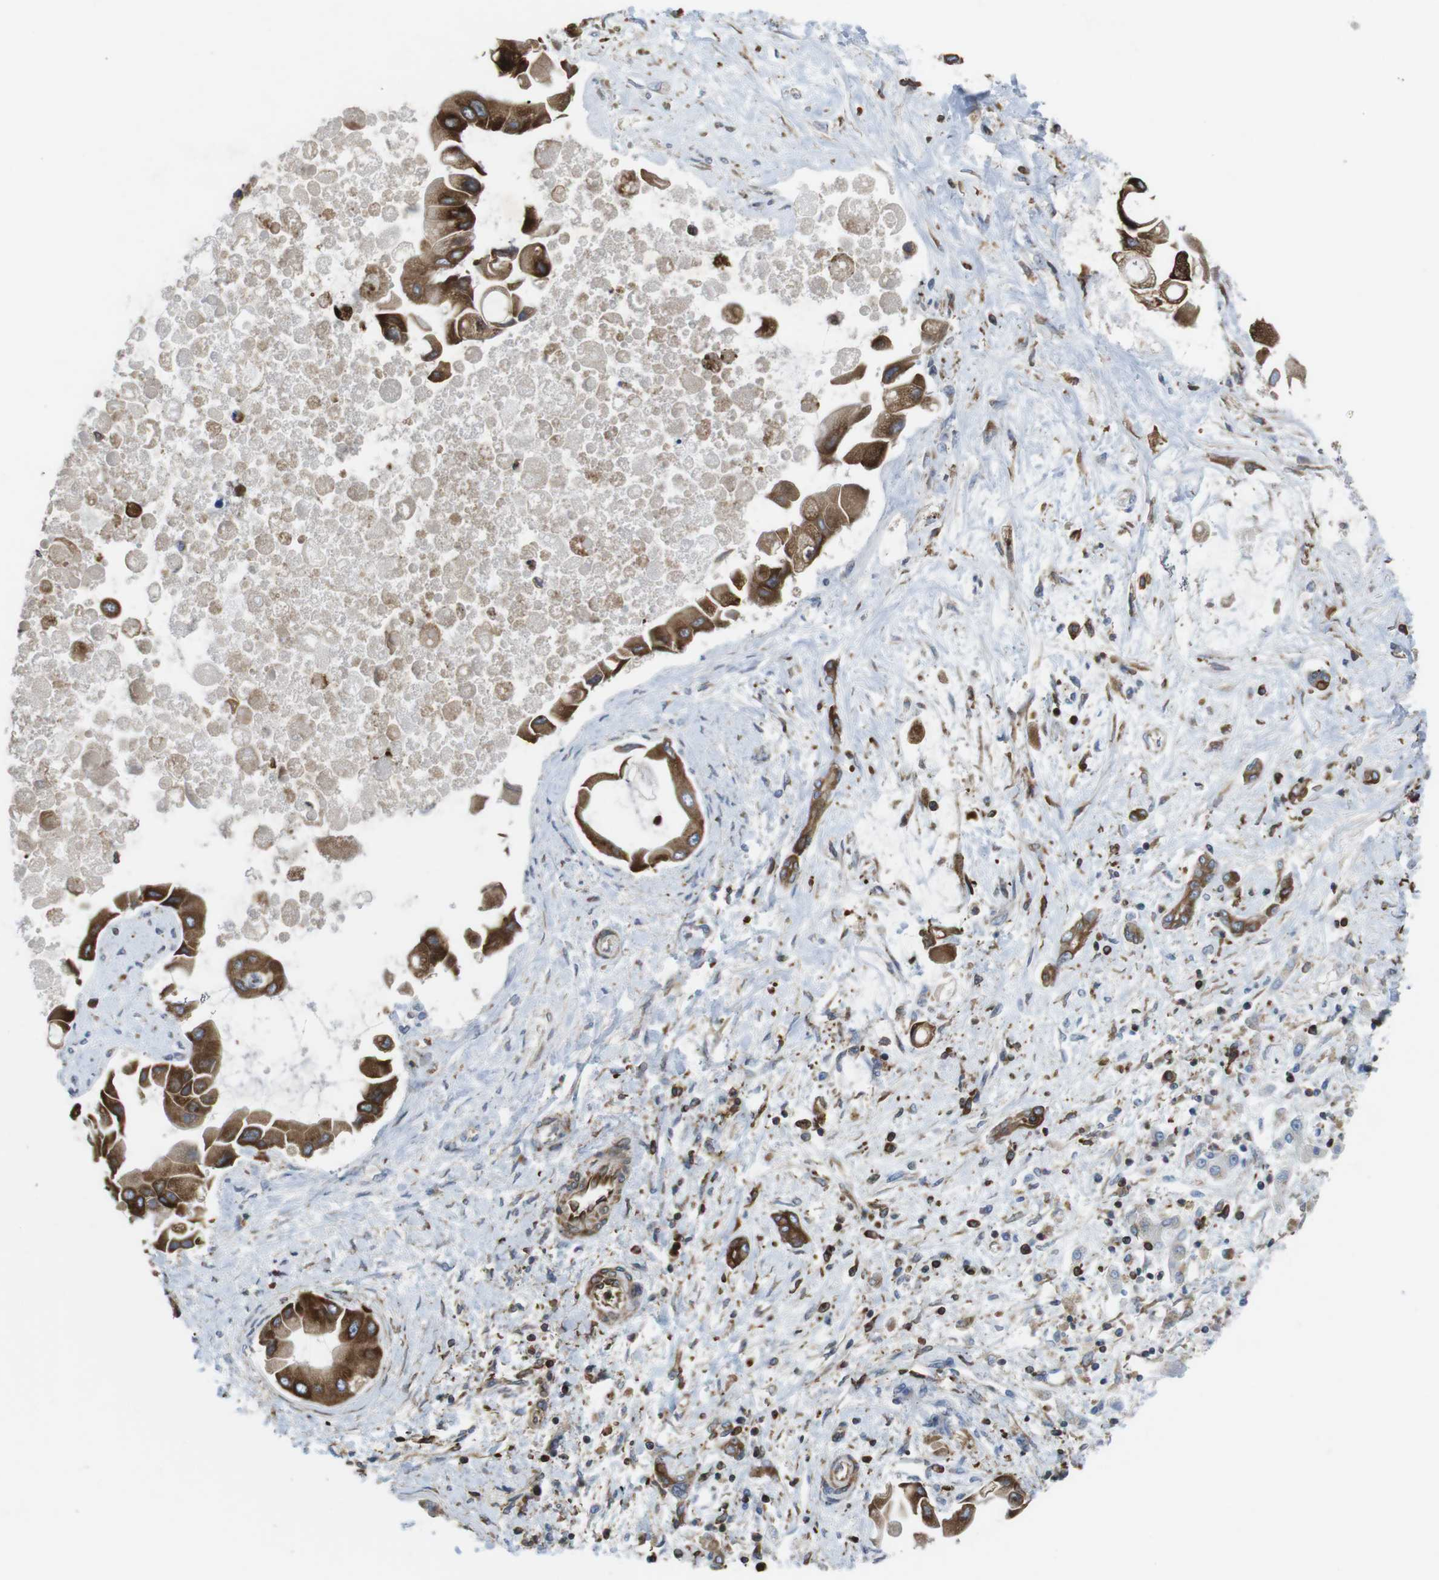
{"staining": {"intensity": "strong", "quantity": ">75%", "location": "cytoplasmic/membranous"}, "tissue": "liver cancer", "cell_type": "Tumor cells", "image_type": "cancer", "snomed": [{"axis": "morphology", "description": "Cholangiocarcinoma"}, {"axis": "topography", "description": "Liver"}], "caption": "IHC histopathology image of neoplastic tissue: human liver cholangiocarcinoma stained using immunohistochemistry demonstrates high levels of strong protein expression localized specifically in the cytoplasmic/membranous of tumor cells, appearing as a cytoplasmic/membranous brown color.", "gene": "ARL6IP5", "patient": {"sex": "male", "age": 50}}